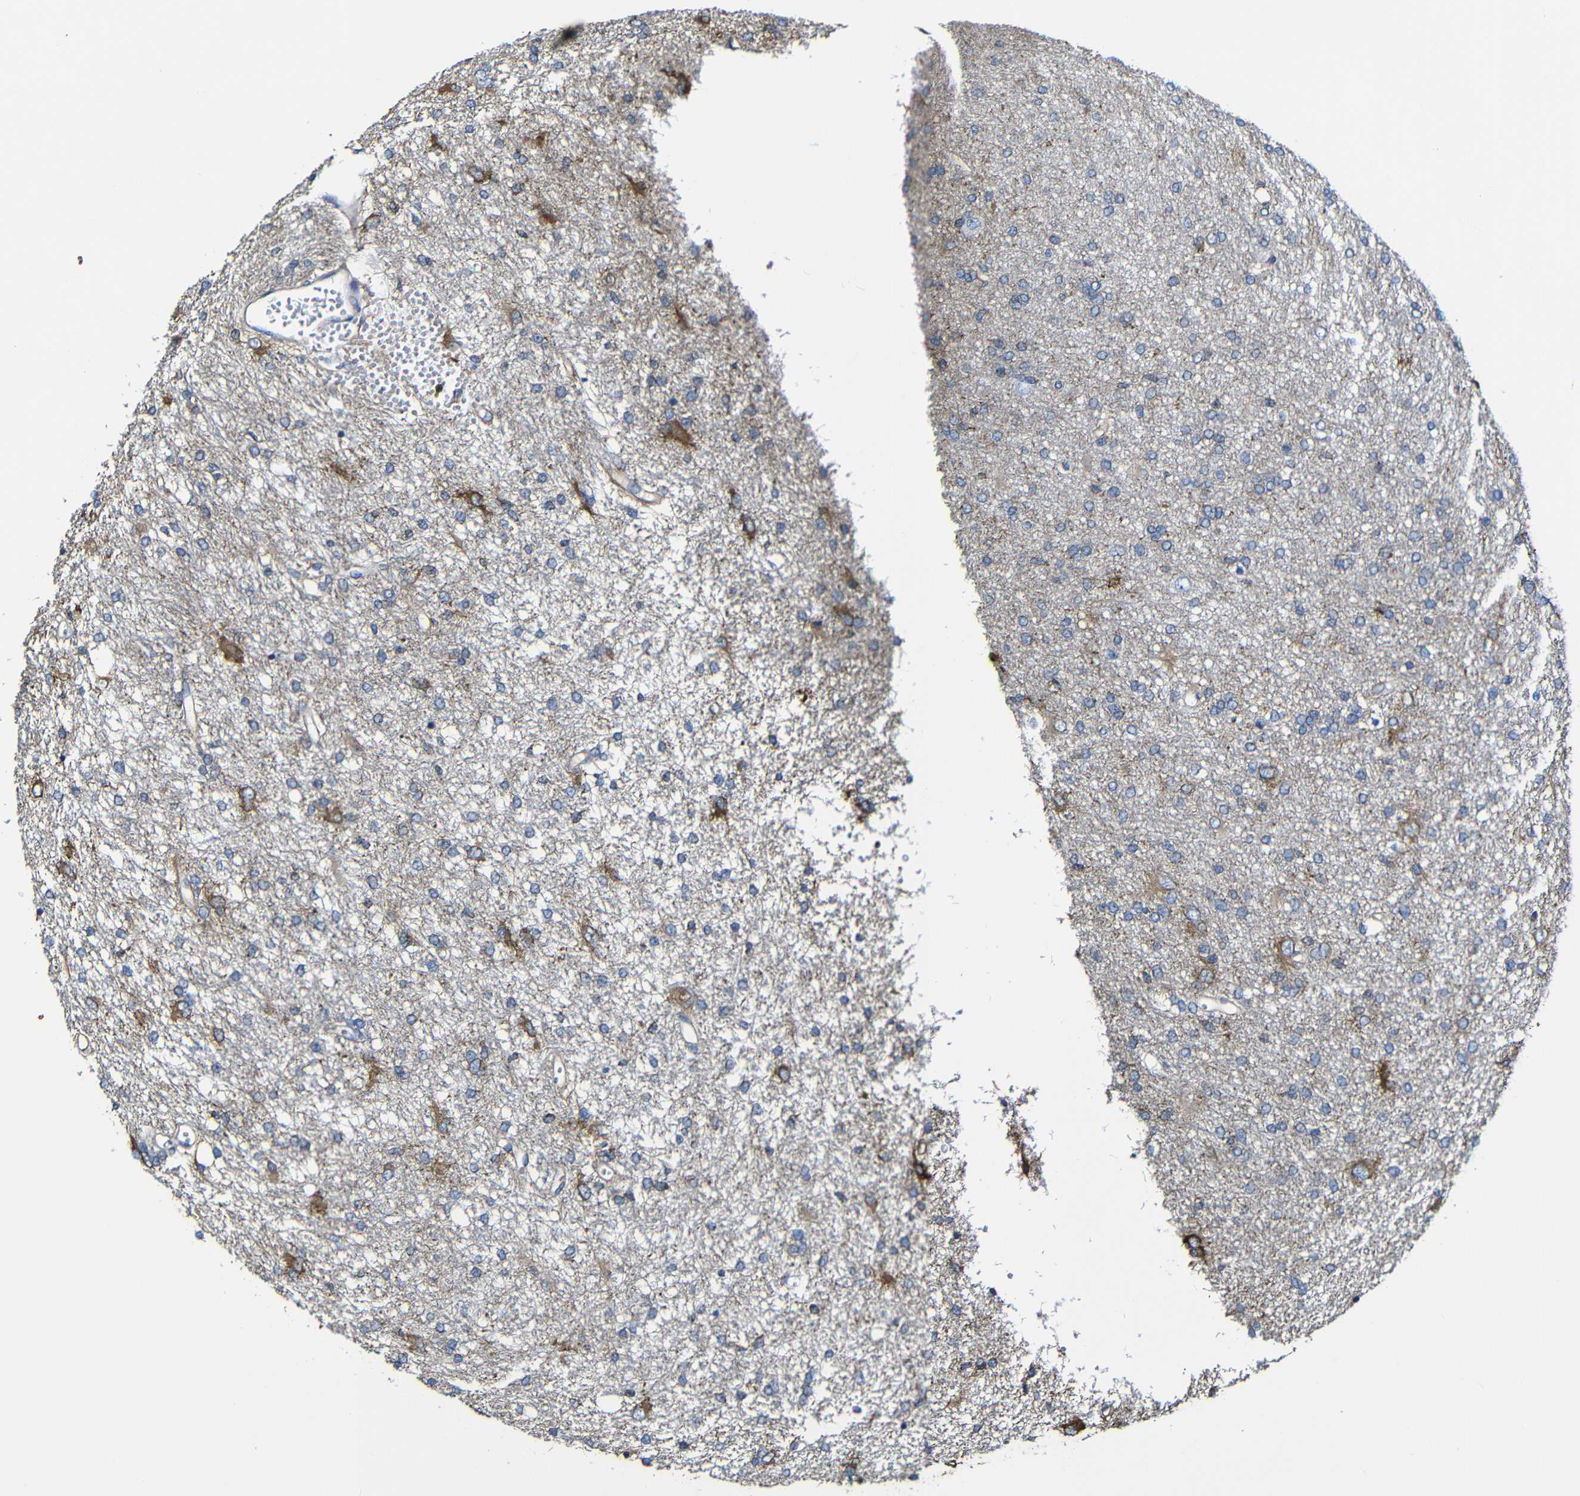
{"staining": {"intensity": "moderate", "quantity": "<25%", "location": "cytoplasmic/membranous"}, "tissue": "glioma", "cell_type": "Tumor cells", "image_type": "cancer", "snomed": [{"axis": "morphology", "description": "Glioma, malignant, High grade"}, {"axis": "topography", "description": "Brain"}], "caption": "A brown stain labels moderate cytoplasmic/membranous positivity of a protein in malignant glioma (high-grade) tumor cells.", "gene": "MSN", "patient": {"sex": "female", "age": 59}}